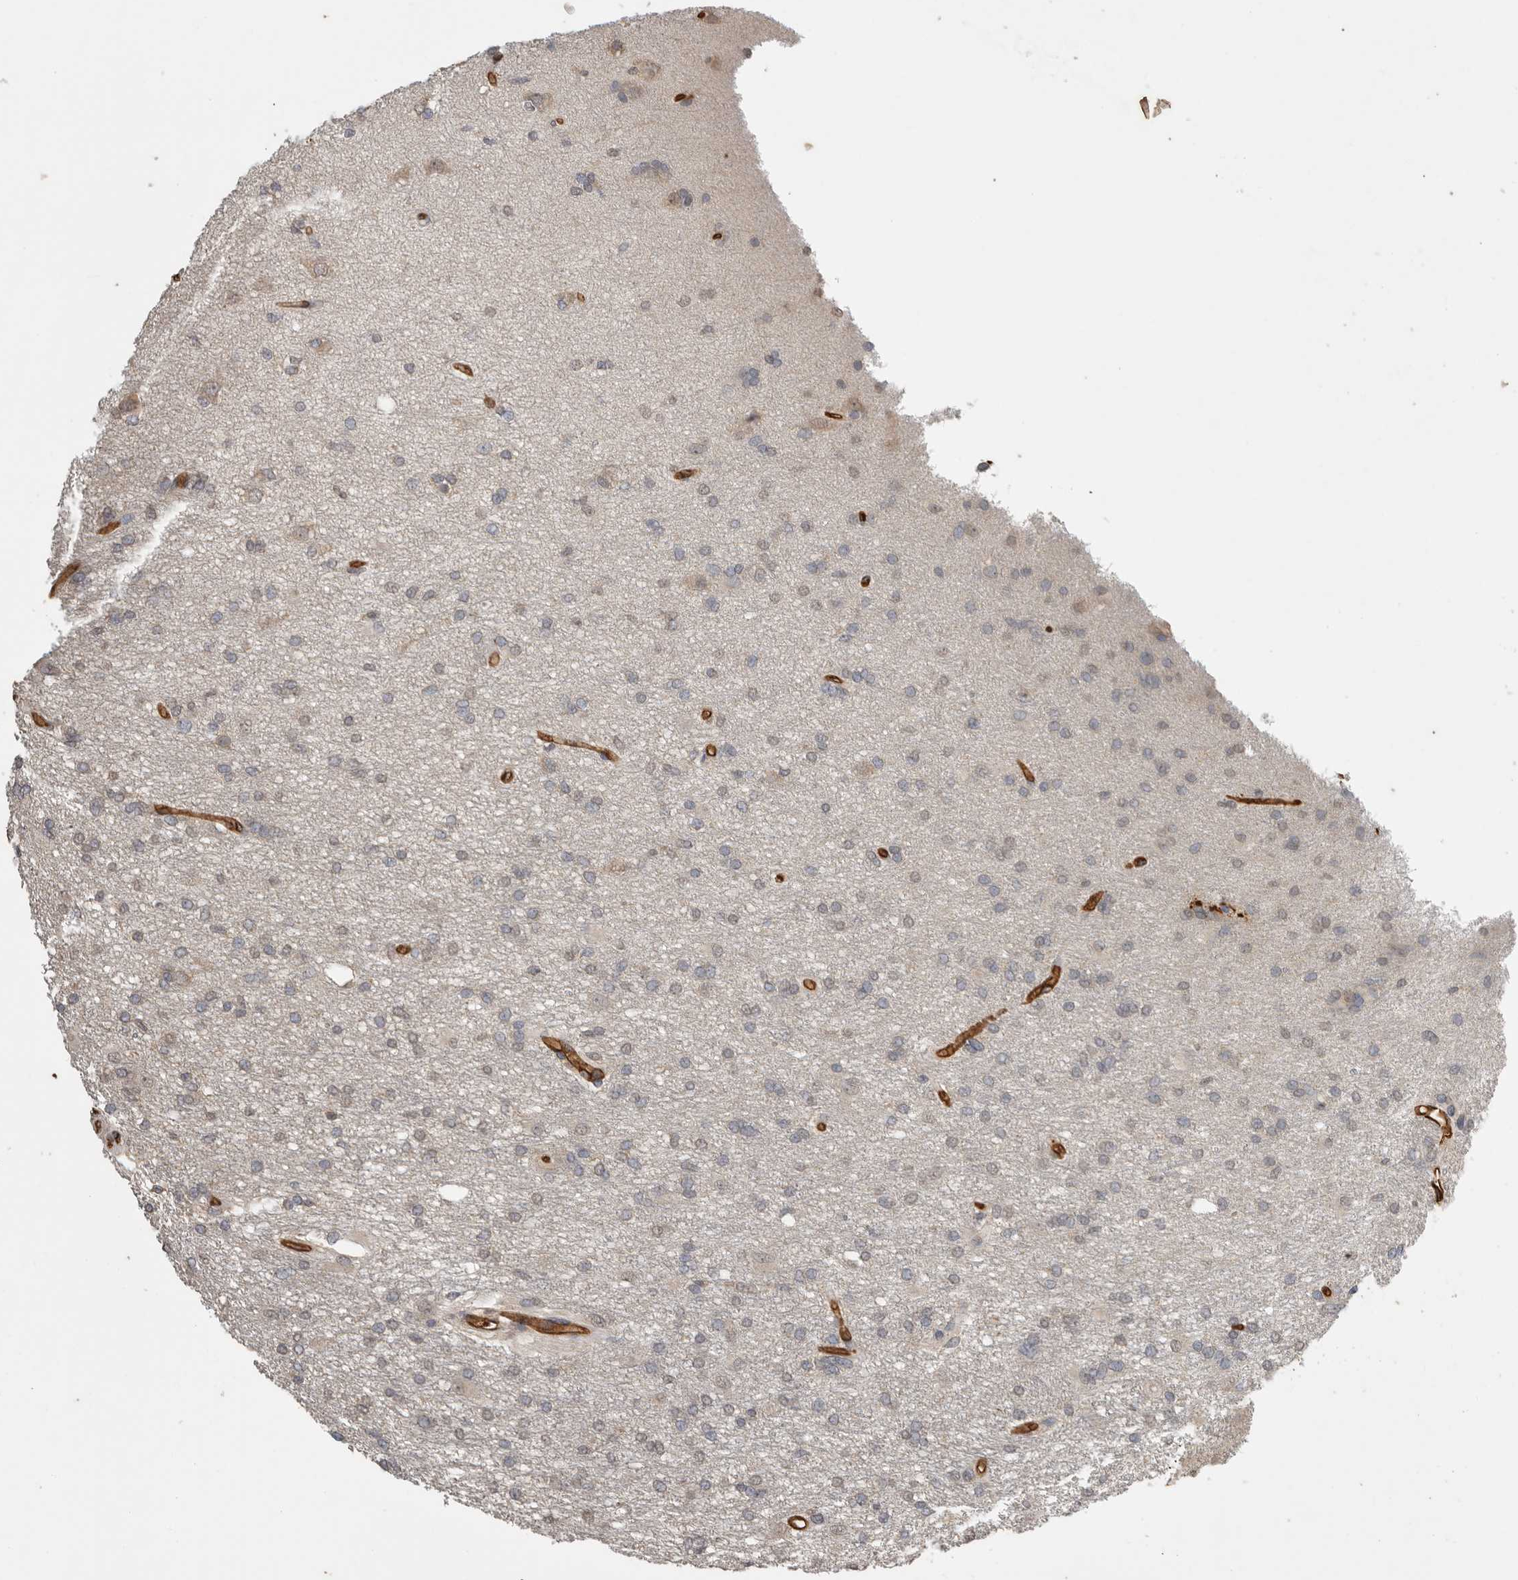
{"staining": {"intensity": "negative", "quantity": "none", "location": "none"}, "tissue": "glioma", "cell_type": "Tumor cells", "image_type": "cancer", "snomed": [{"axis": "morphology", "description": "Glioma, malignant, High grade"}, {"axis": "topography", "description": "Brain"}], "caption": "A photomicrograph of human high-grade glioma (malignant) is negative for staining in tumor cells. (DAB IHC visualized using brightfield microscopy, high magnification).", "gene": "IL27", "patient": {"sex": "female", "age": 59}}